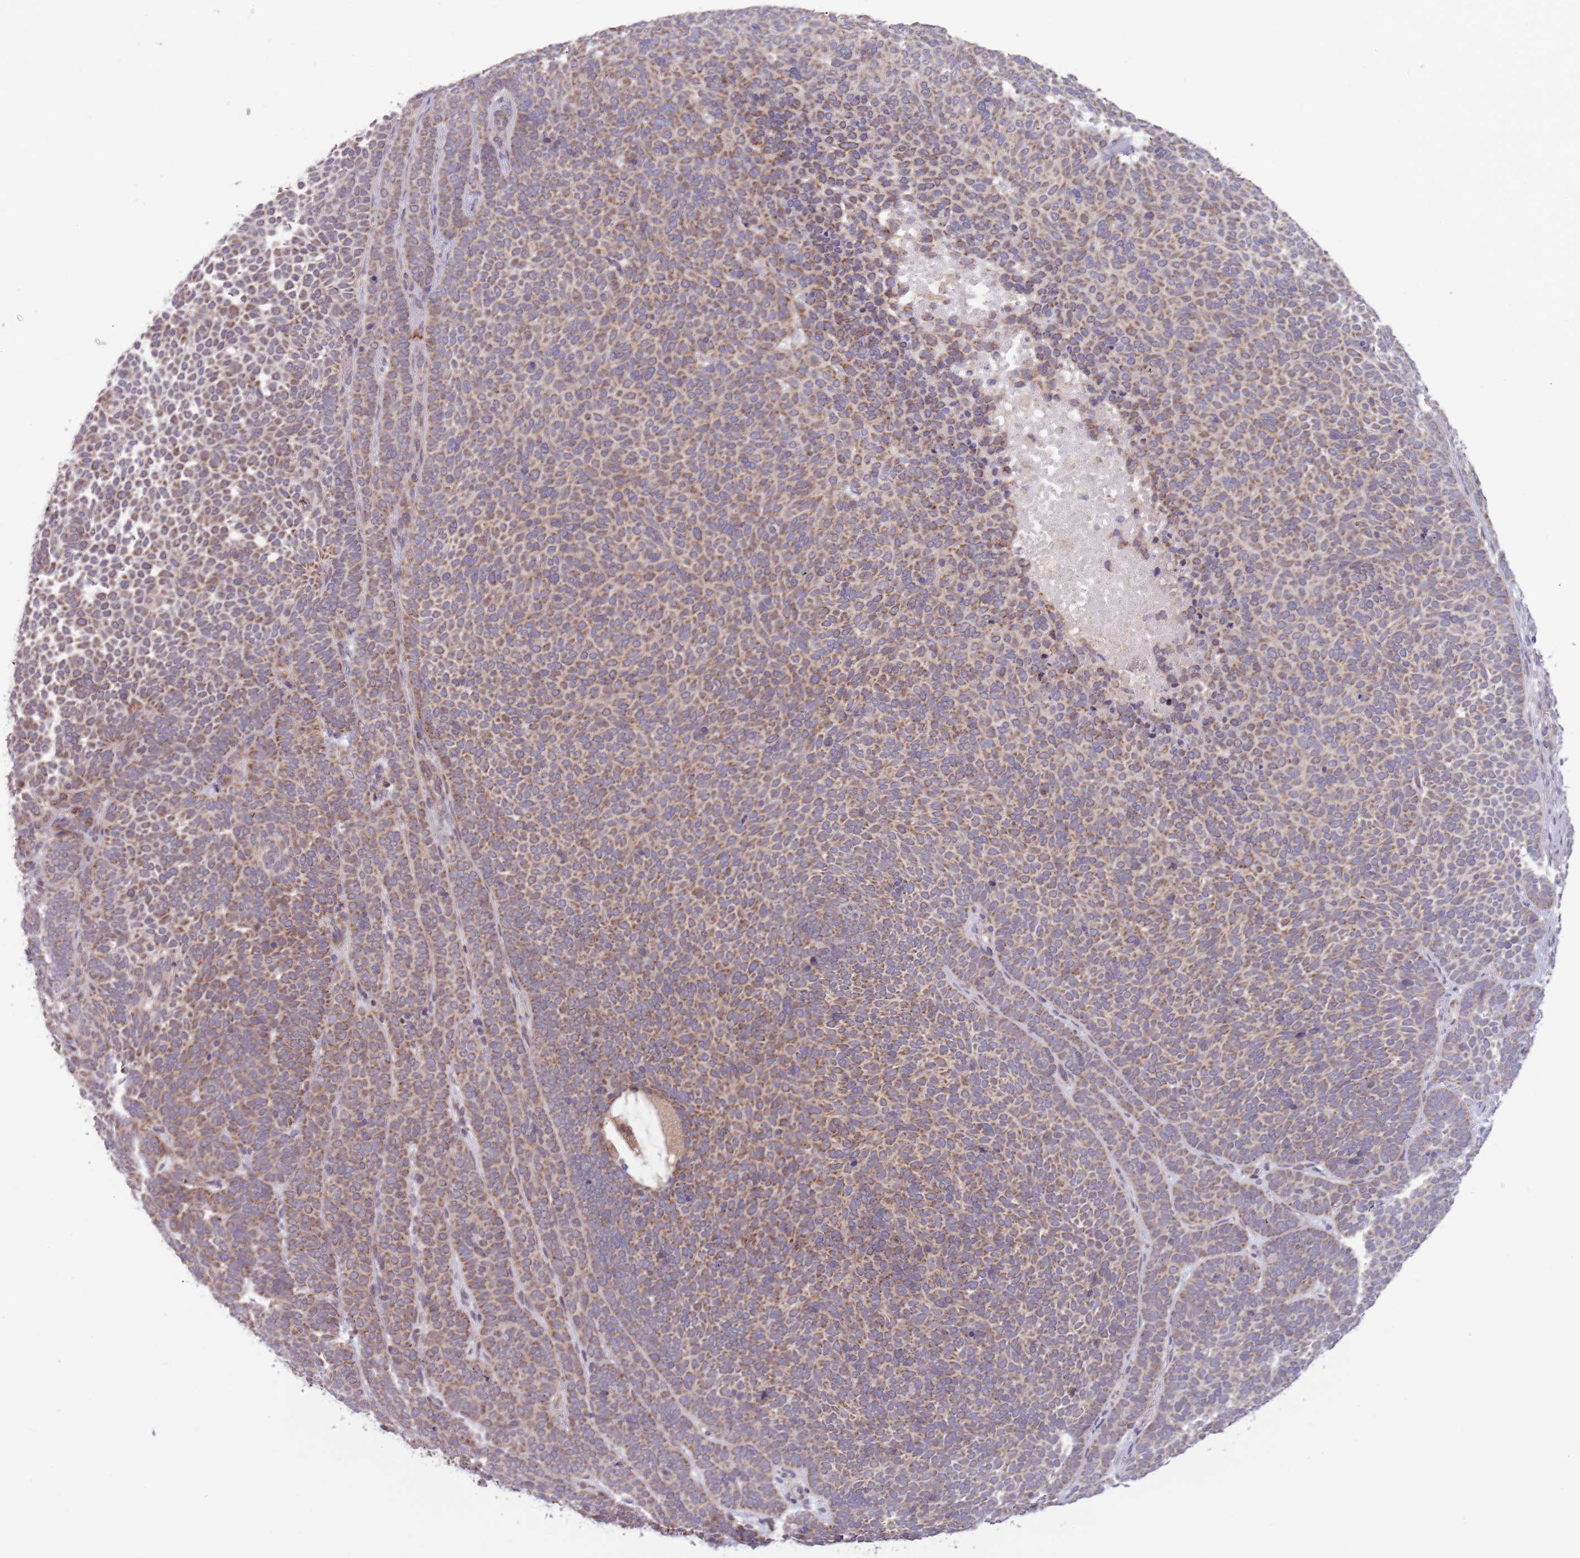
{"staining": {"intensity": "moderate", "quantity": ">75%", "location": "cytoplasmic/membranous"}, "tissue": "skin cancer", "cell_type": "Tumor cells", "image_type": "cancer", "snomed": [{"axis": "morphology", "description": "Basal cell carcinoma"}, {"axis": "topography", "description": "Skin"}], "caption": "A brown stain shows moderate cytoplasmic/membranous positivity of a protein in skin basal cell carcinoma tumor cells.", "gene": "RNF181", "patient": {"sex": "female", "age": 77}}